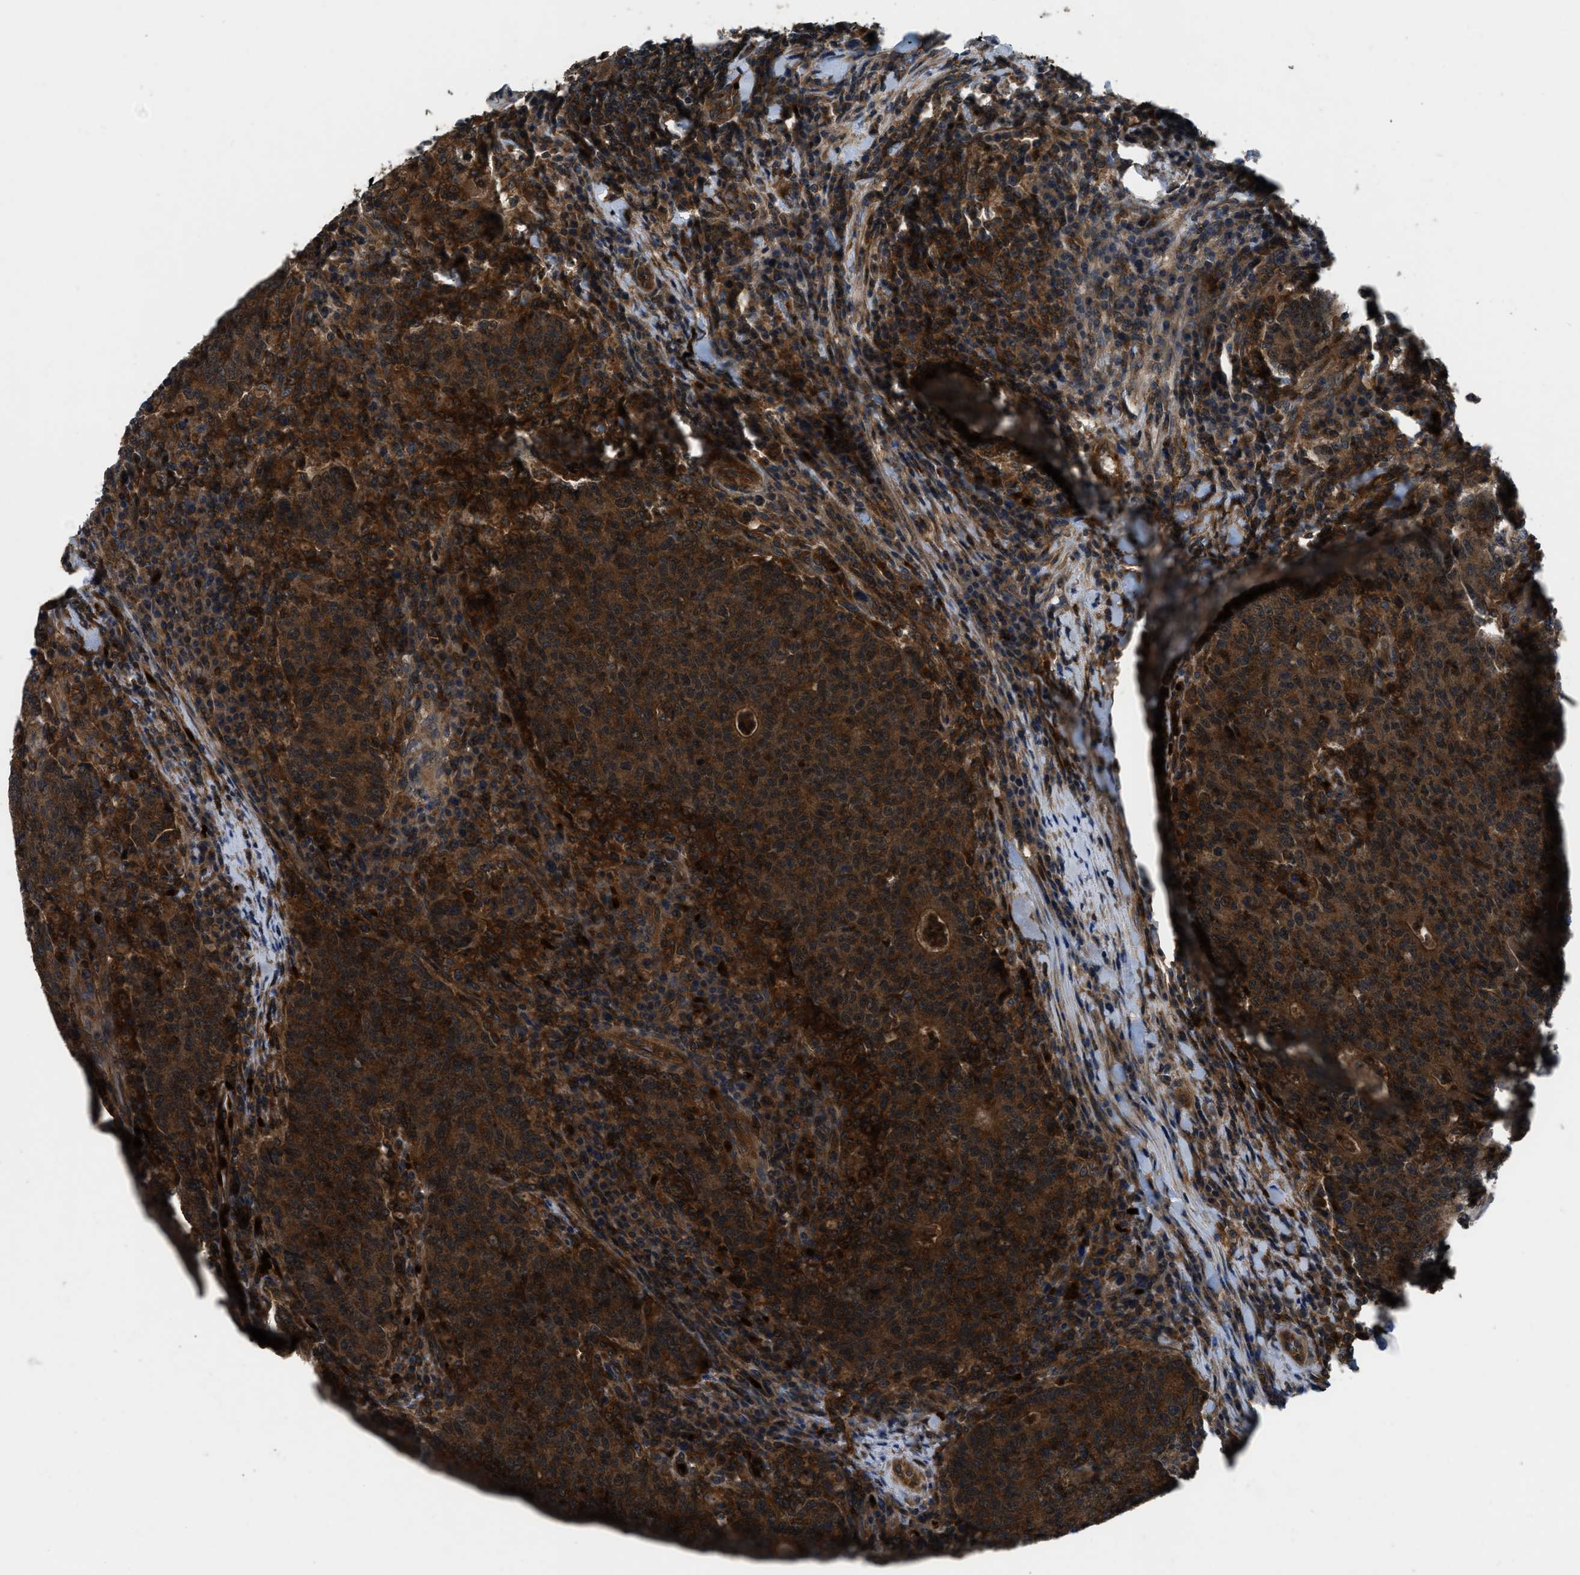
{"staining": {"intensity": "strong", "quantity": ">75%", "location": "cytoplasmic/membranous"}, "tissue": "colorectal cancer", "cell_type": "Tumor cells", "image_type": "cancer", "snomed": [{"axis": "morphology", "description": "Adenocarcinoma, NOS"}, {"axis": "topography", "description": "Colon"}], "caption": "IHC micrograph of neoplastic tissue: human colorectal adenocarcinoma stained using immunohistochemistry (IHC) shows high levels of strong protein expression localized specifically in the cytoplasmic/membranous of tumor cells, appearing as a cytoplasmic/membranous brown color.", "gene": "USP25", "patient": {"sex": "female", "age": 75}}